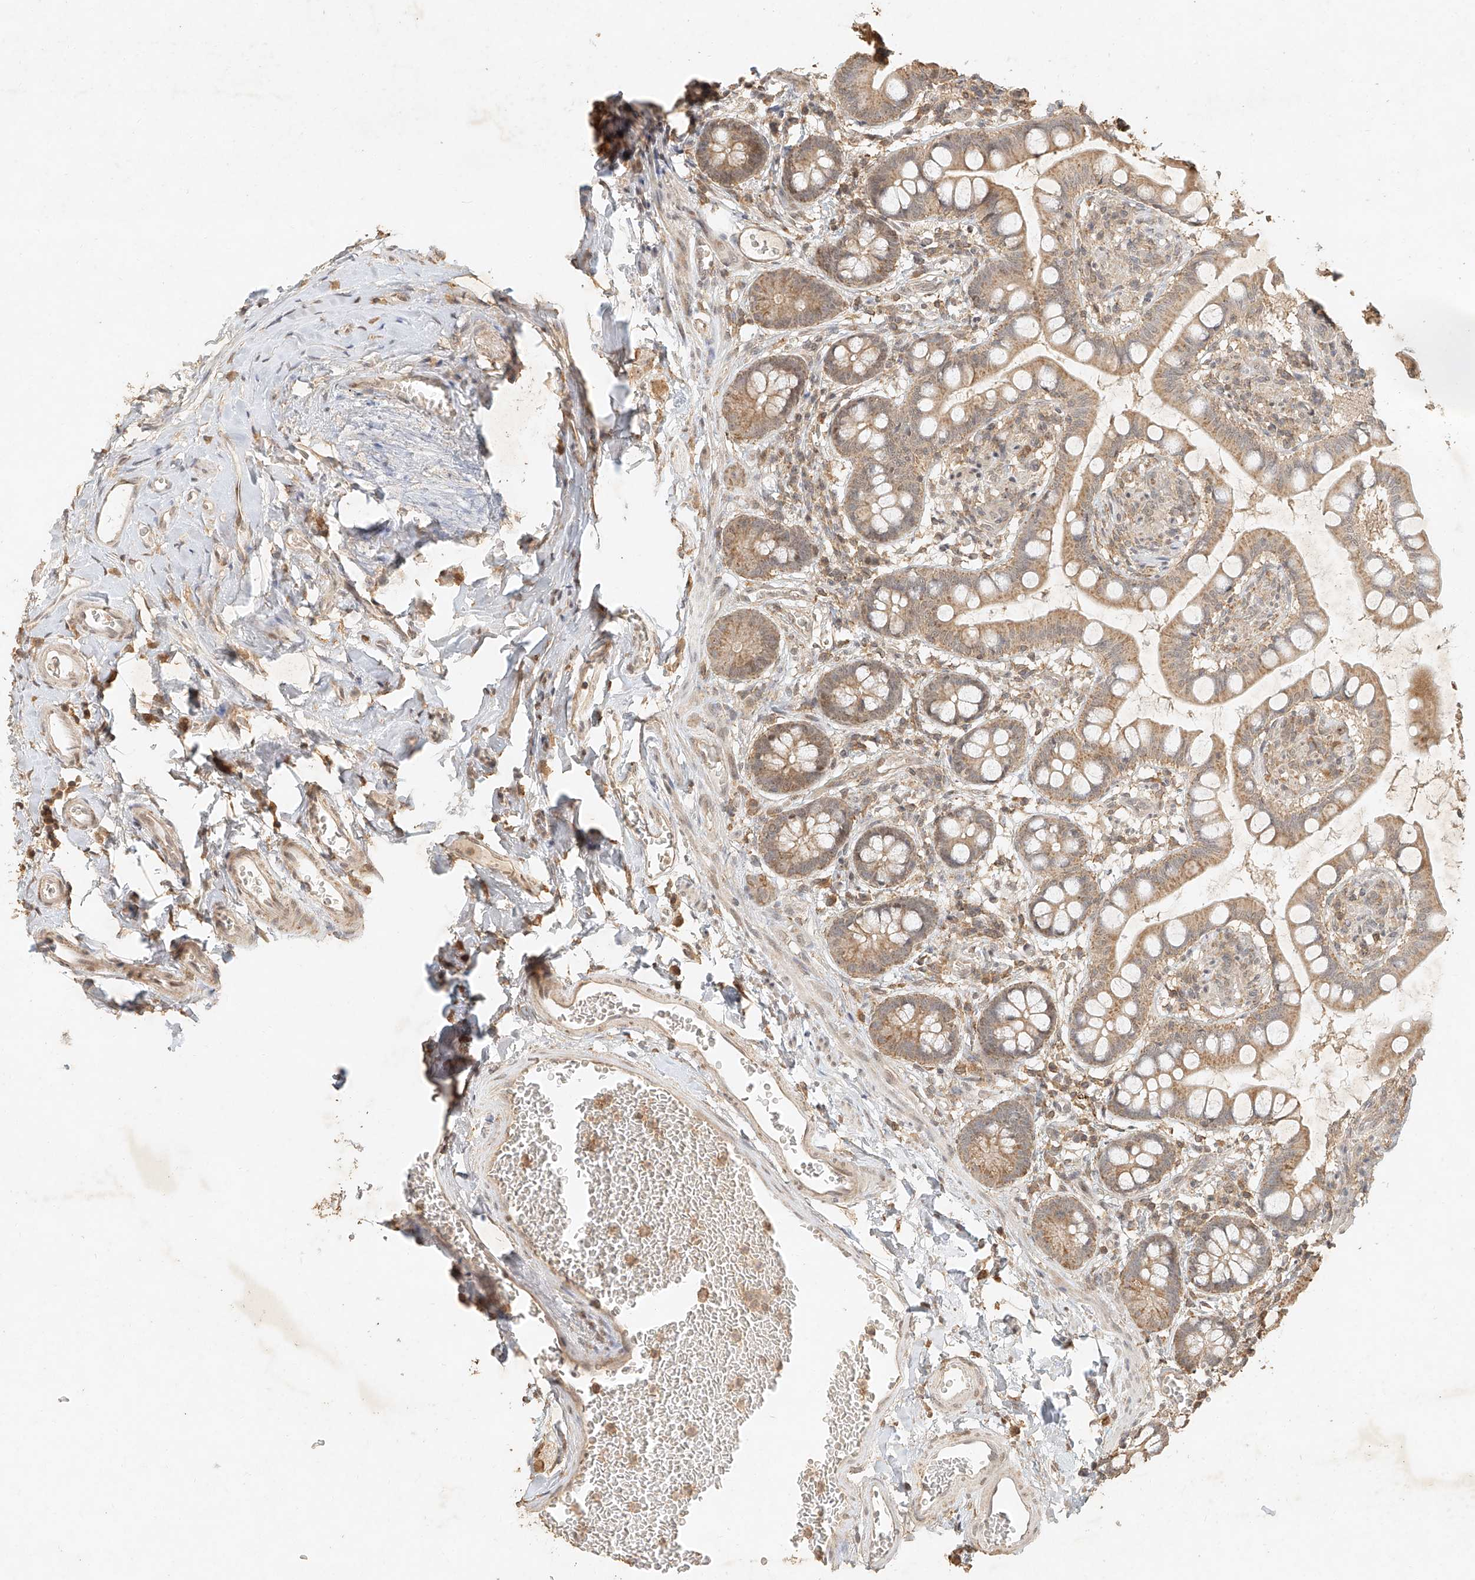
{"staining": {"intensity": "moderate", "quantity": ">75%", "location": "cytoplasmic/membranous"}, "tissue": "small intestine", "cell_type": "Glandular cells", "image_type": "normal", "snomed": [{"axis": "morphology", "description": "Normal tissue, NOS"}, {"axis": "topography", "description": "Small intestine"}], "caption": "Protein expression by immunohistochemistry (IHC) displays moderate cytoplasmic/membranous staining in approximately >75% of glandular cells in benign small intestine.", "gene": "CXorf58", "patient": {"sex": "male", "age": 52}}